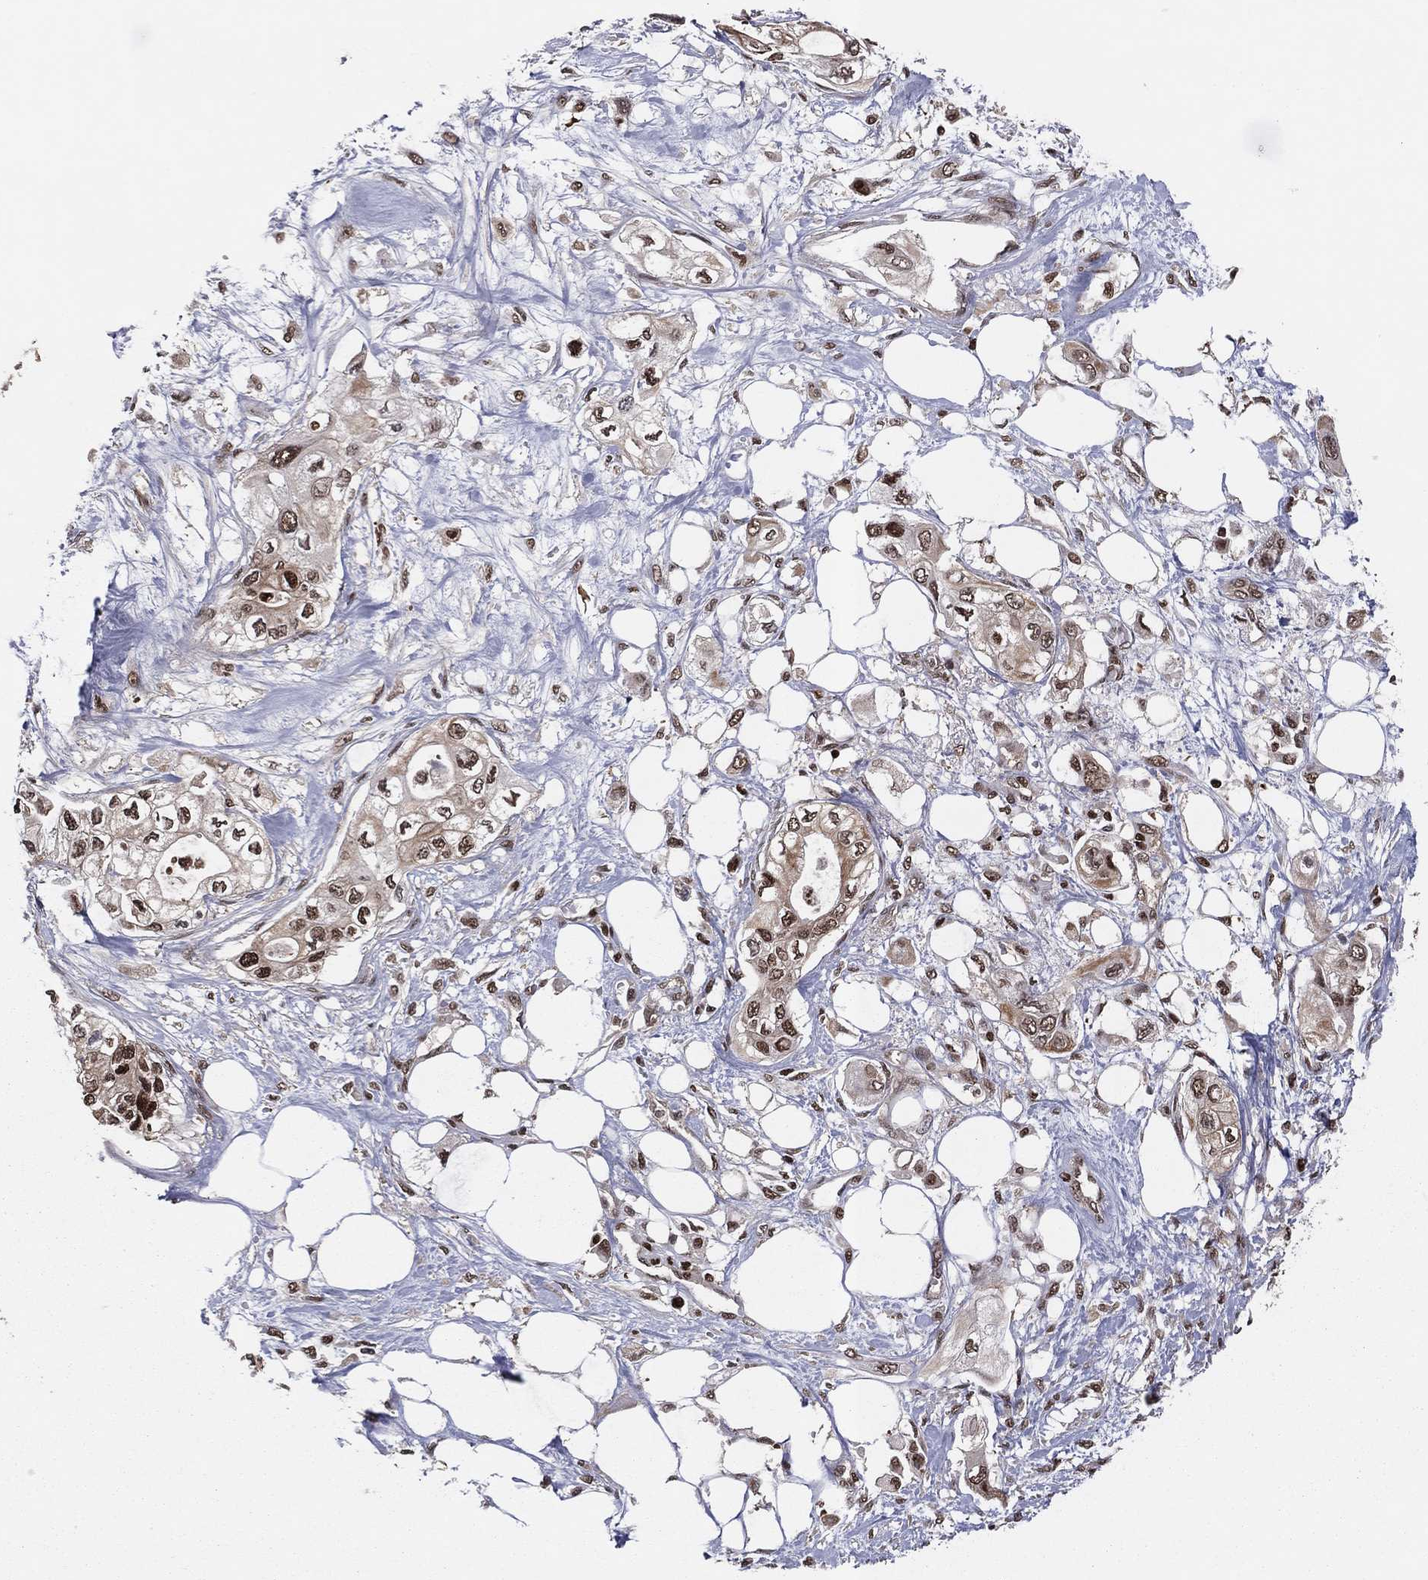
{"staining": {"intensity": "strong", "quantity": ">75%", "location": "nuclear"}, "tissue": "pancreatic cancer", "cell_type": "Tumor cells", "image_type": "cancer", "snomed": [{"axis": "morphology", "description": "Adenocarcinoma, NOS"}, {"axis": "topography", "description": "Pancreas"}], "caption": "Immunohistochemical staining of human adenocarcinoma (pancreatic) shows strong nuclear protein positivity in about >75% of tumor cells.", "gene": "PSMA1", "patient": {"sex": "female", "age": 63}}